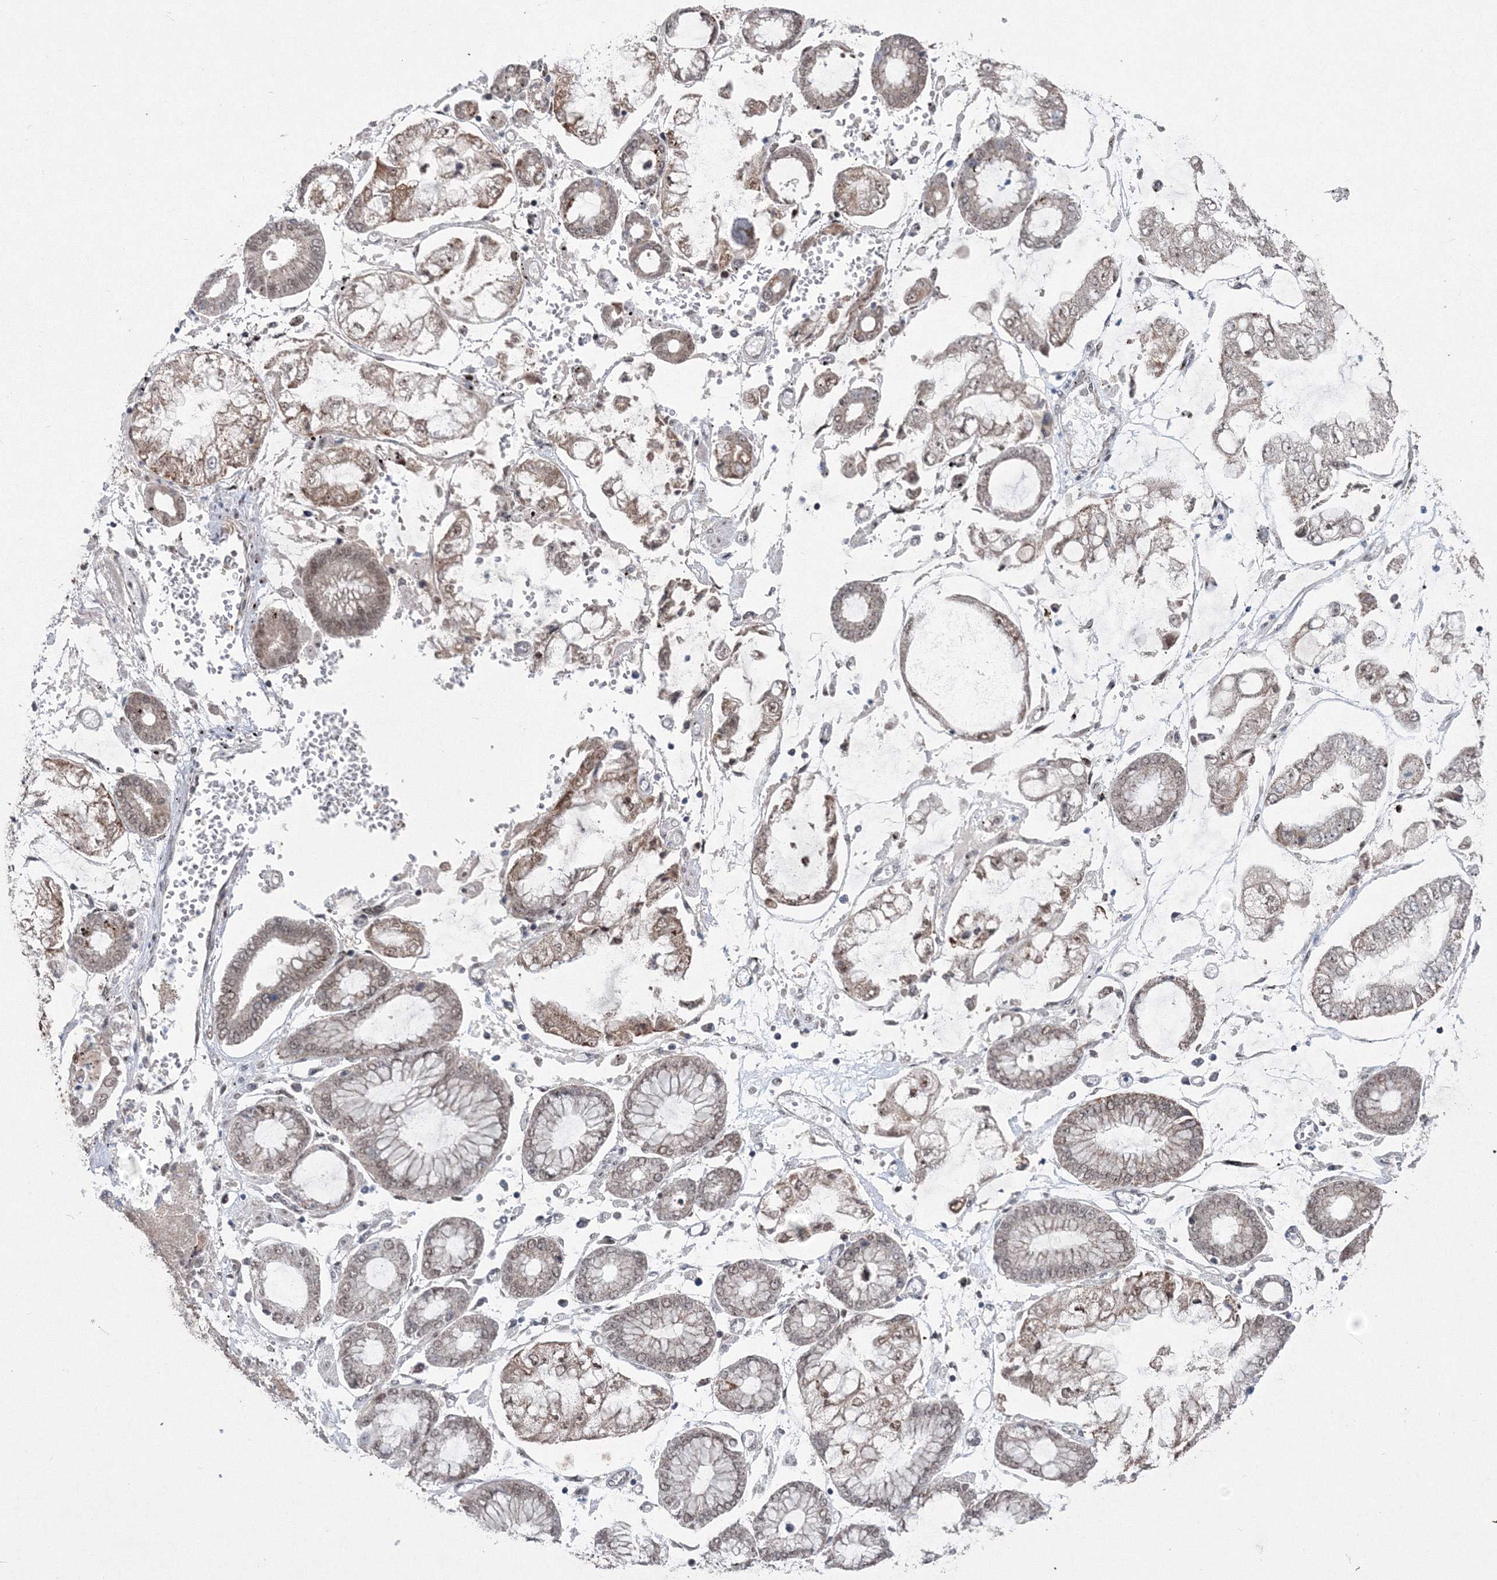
{"staining": {"intensity": "weak", "quantity": "25%-75%", "location": "cytoplasmic/membranous,nuclear"}, "tissue": "stomach cancer", "cell_type": "Tumor cells", "image_type": "cancer", "snomed": [{"axis": "morphology", "description": "Adenocarcinoma, NOS"}, {"axis": "topography", "description": "Stomach"}], "caption": "About 25%-75% of tumor cells in stomach cancer exhibit weak cytoplasmic/membranous and nuclear protein positivity as visualized by brown immunohistochemical staining.", "gene": "GRSF1", "patient": {"sex": "male", "age": 76}}